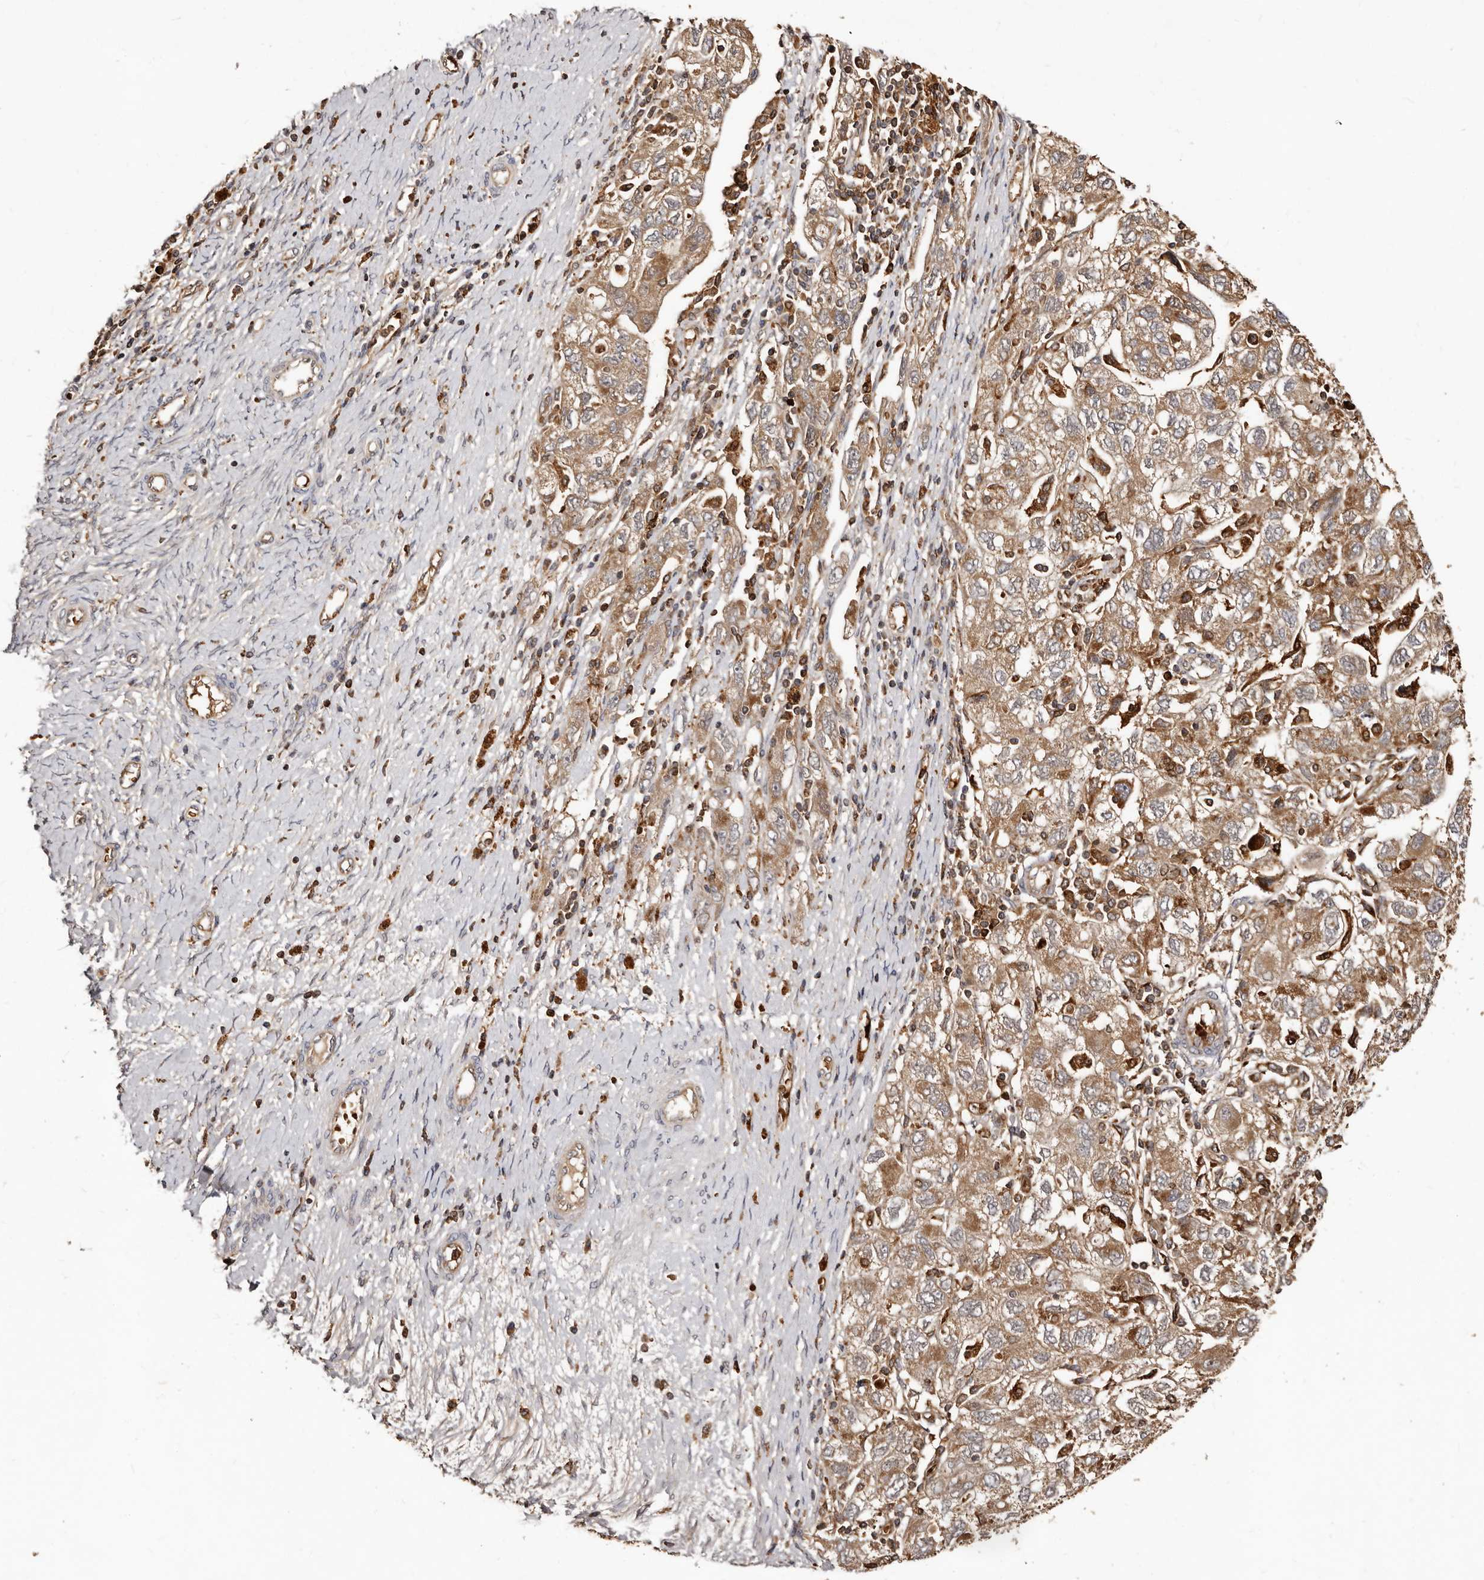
{"staining": {"intensity": "moderate", "quantity": ">75%", "location": "cytoplasmic/membranous"}, "tissue": "ovarian cancer", "cell_type": "Tumor cells", "image_type": "cancer", "snomed": [{"axis": "morphology", "description": "Carcinoma, NOS"}, {"axis": "morphology", "description": "Cystadenocarcinoma, serous, NOS"}, {"axis": "topography", "description": "Ovary"}], "caption": "Ovarian cancer (carcinoma) tissue reveals moderate cytoplasmic/membranous expression in approximately >75% of tumor cells", "gene": "BAX", "patient": {"sex": "female", "age": 69}}